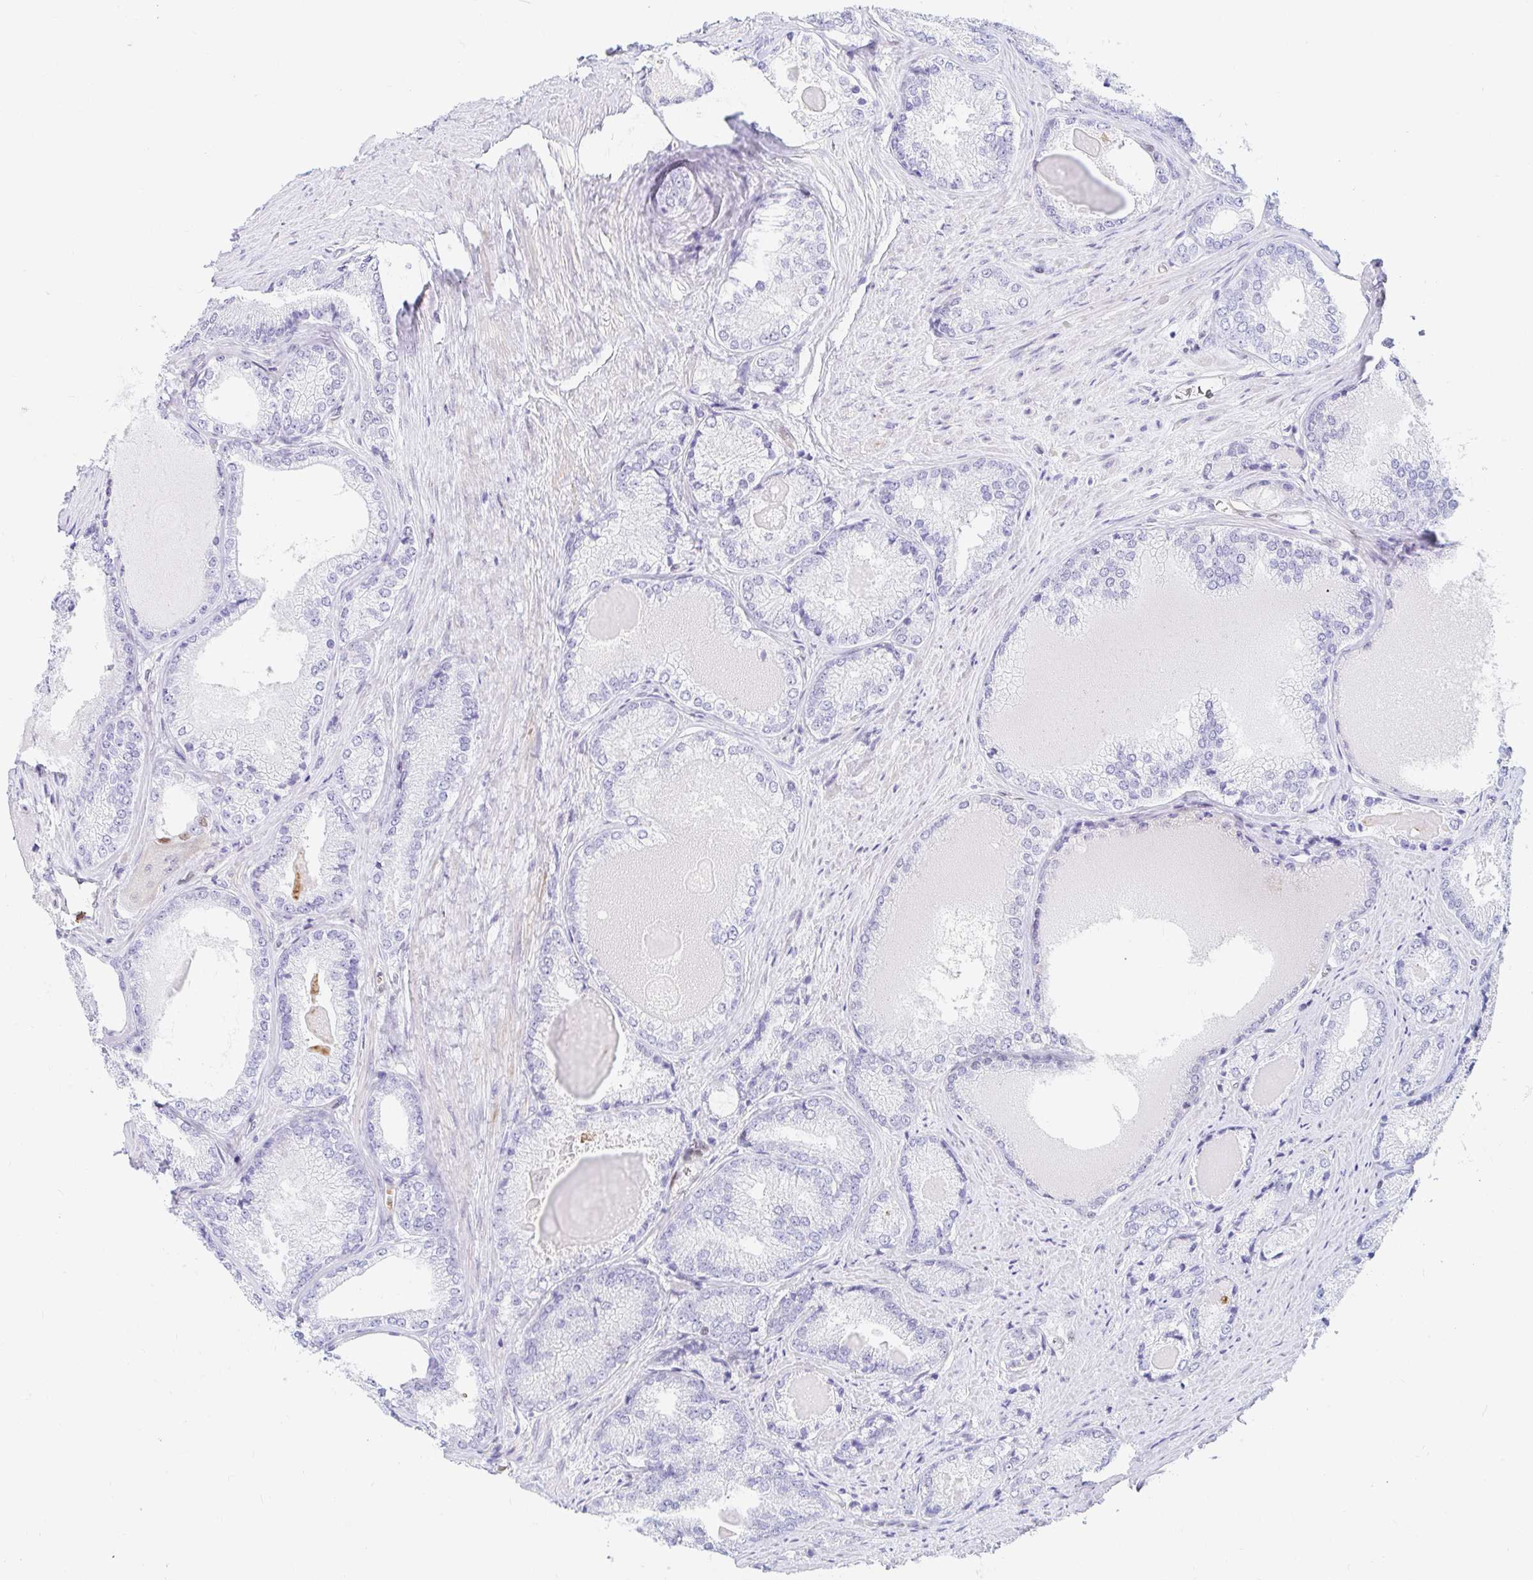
{"staining": {"intensity": "negative", "quantity": "none", "location": "none"}, "tissue": "prostate cancer", "cell_type": "Tumor cells", "image_type": "cancer", "snomed": [{"axis": "morphology", "description": "Adenocarcinoma, NOS"}, {"axis": "morphology", "description": "Adenocarcinoma, Low grade"}, {"axis": "topography", "description": "Prostate"}], "caption": "This image is of prostate cancer stained with immunohistochemistry to label a protein in brown with the nuclei are counter-stained blue. There is no staining in tumor cells. Brightfield microscopy of immunohistochemistry stained with DAB (3,3'-diaminobenzidine) (brown) and hematoxylin (blue), captured at high magnification.", "gene": "HINFP", "patient": {"sex": "male", "age": 68}}